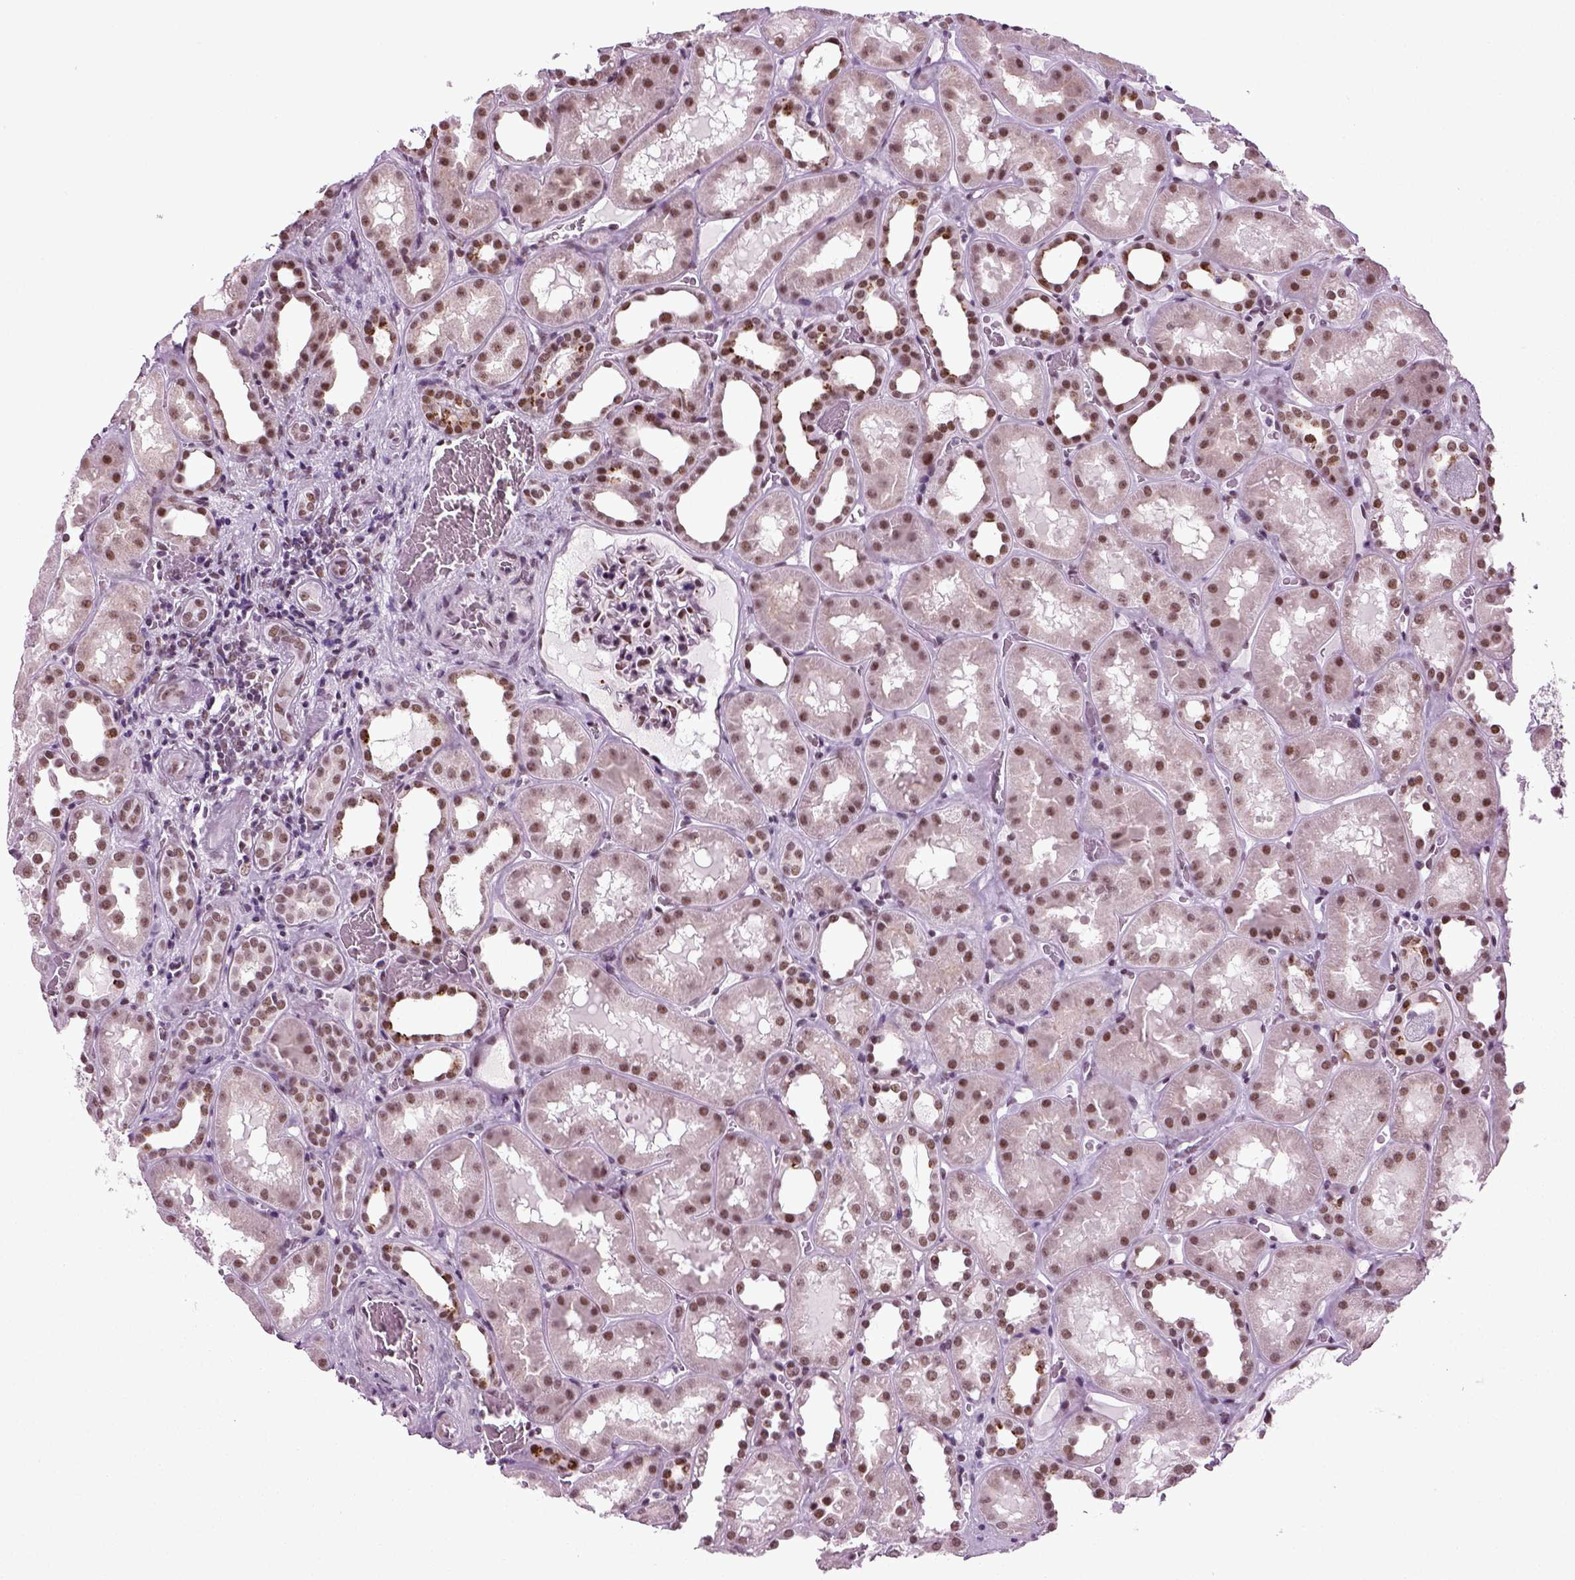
{"staining": {"intensity": "moderate", "quantity": "<25%", "location": "nuclear"}, "tissue": "kidney", "cell_type": "Cells in glomeruli", "image_type": "normal", "snomed": [{"axis": "morphology", "description": "Normal tissue, NOS"}, {"axis": "topography", "description": "Kidney"}], "caption": "Cells in glomeruli reveal moderate nuclear expression in about <25% of cells in normal kidney. (brown staining indicates protein expression, while blue staining denotes nuclei).", "gene": "RCOR3", "patient": {"sex": "female", "age": 41}}